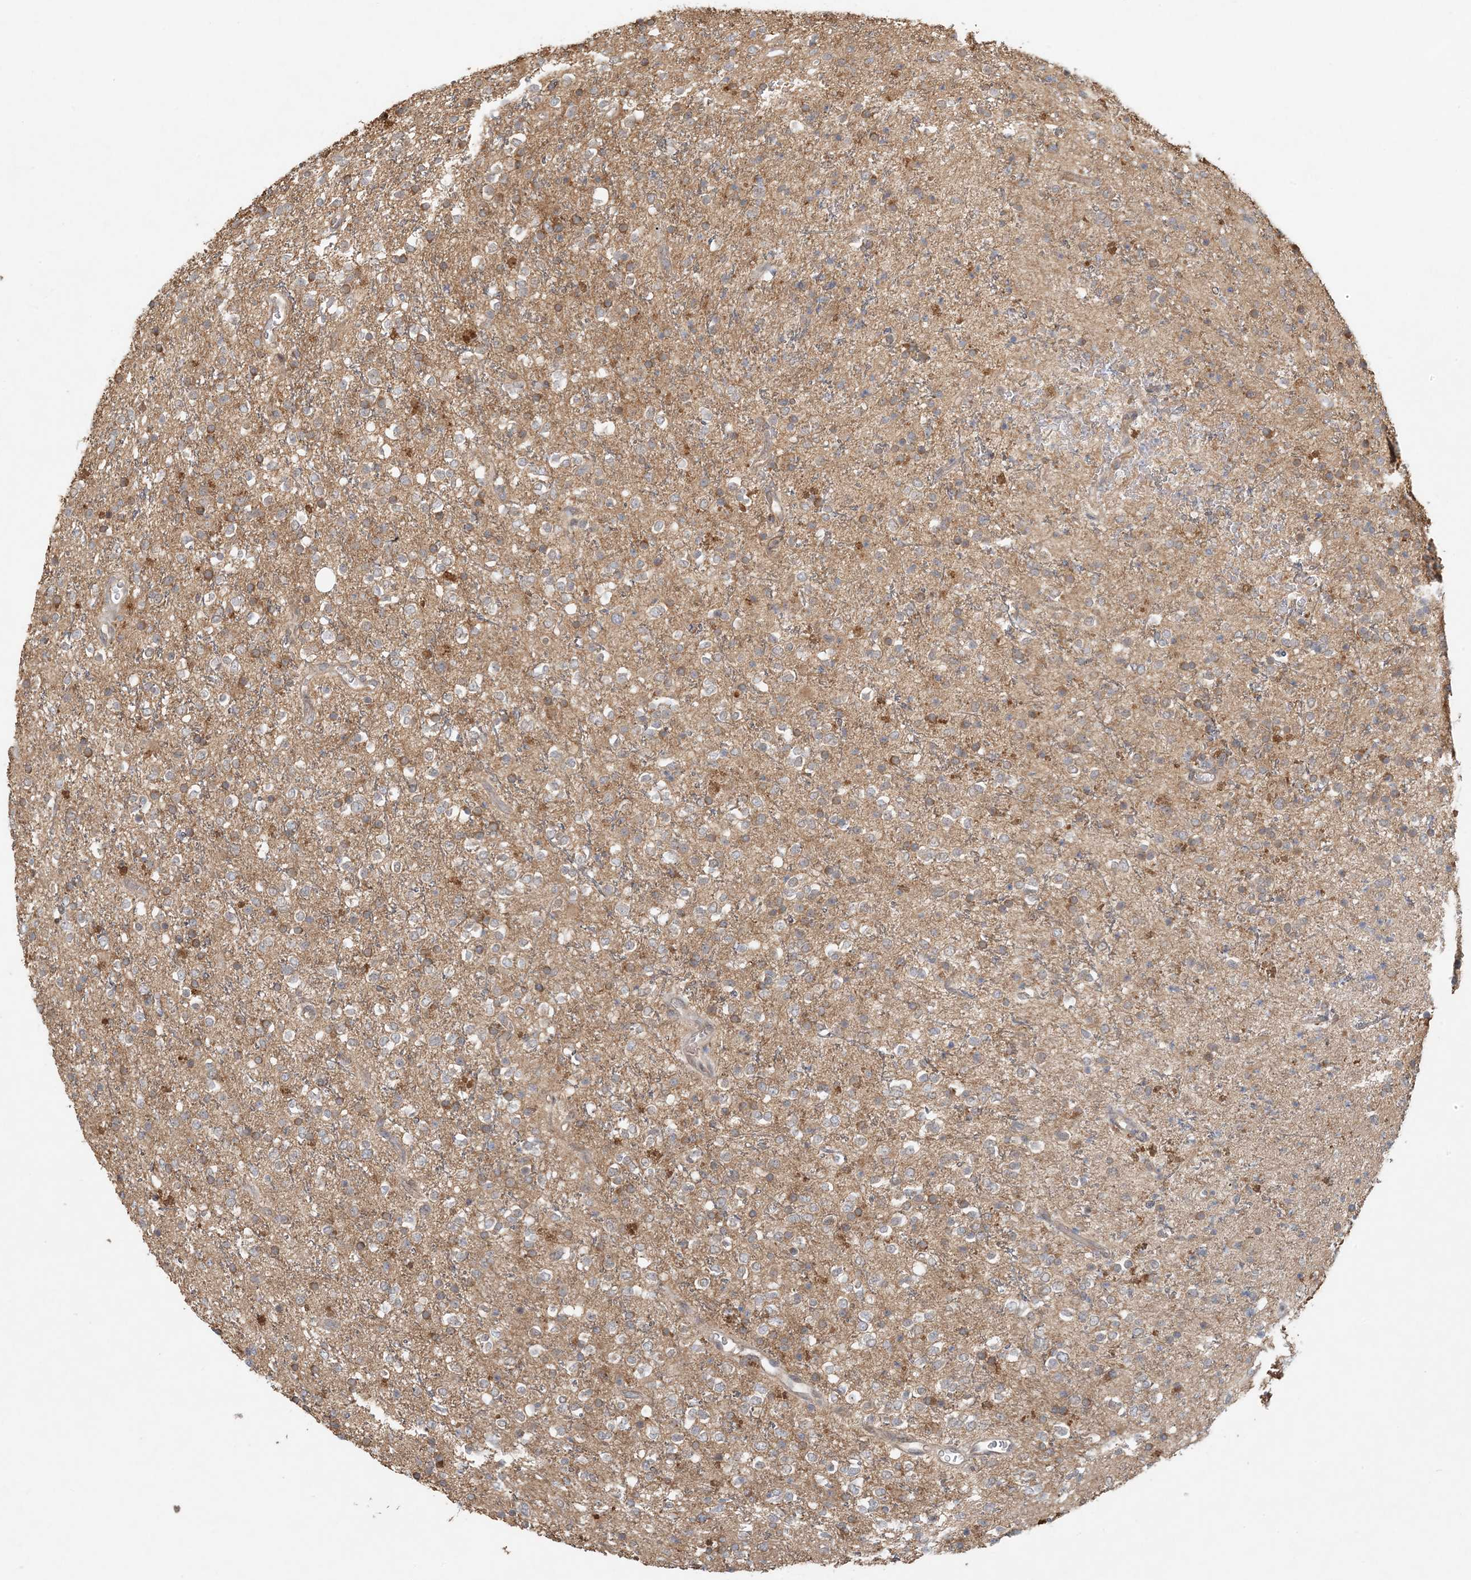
{"staining": {"intensity": "moderate", "quantity": "<25%", "location": "cytoplasmic/membranous"}, "tissue": "glioma", "cell_type": "Tumor cells", "image_type": "cancer", "snomed": [{"axis": "morphology", "description": "Glioma, malignant, High grade"}, {"axis": "topography", "description": "Brain"}], "caption": "High-power microscopy captured an immunohistochemistry micrograph of glioma, revealing moderate cytoplasmic/membranous positivity in approximately <25% of tumor cells.", "gene": "OBI1", "patient": {"sex": "male", "age": 34}}